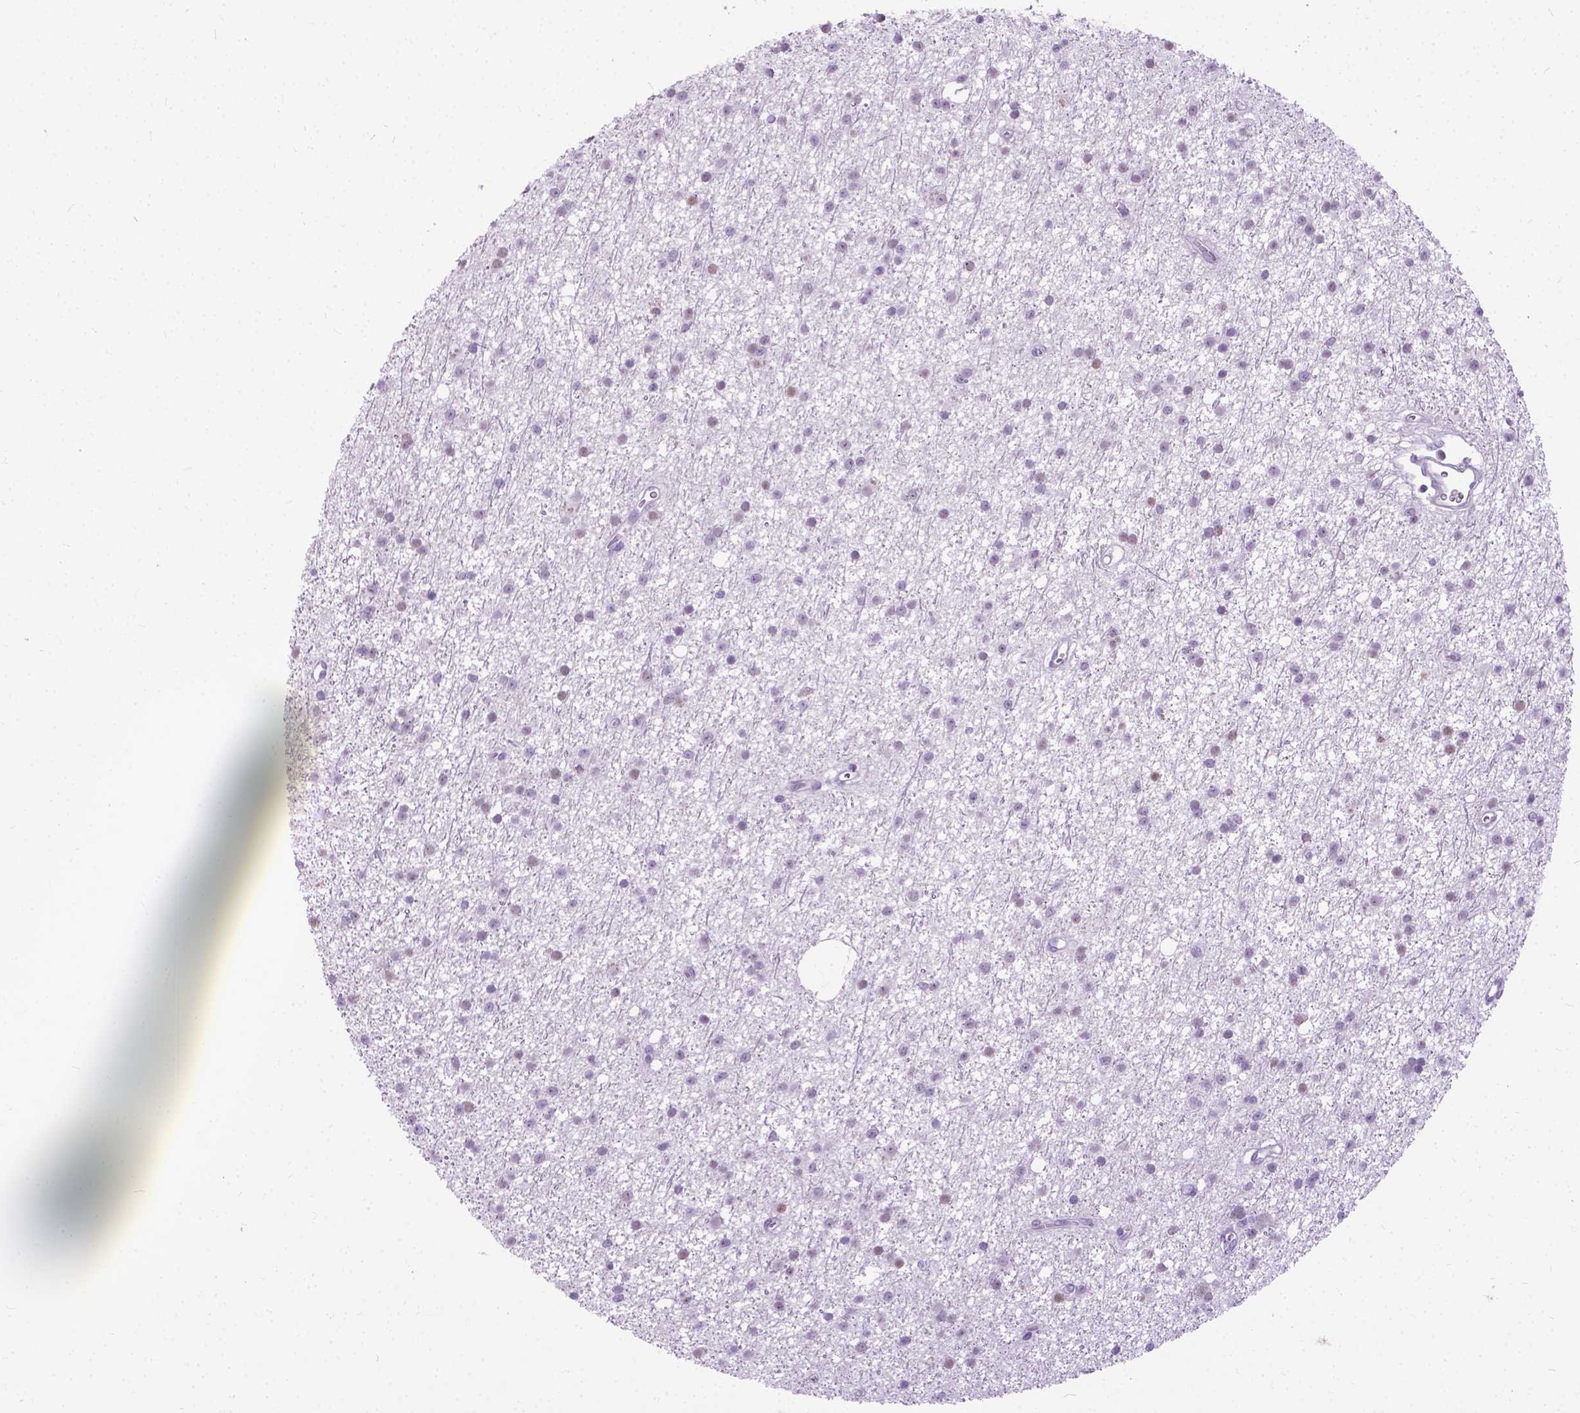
{"staining": {"intensity": "negative", "quantity": "none", "location": "none"}, "tissue": "glioma", "cell_type": "Tumor cells", "image_type": "cancer", "snomed": [{"axis": "morphology", "description": "Glioma, malignant, Low grade"}, {"axis": "topography", "description": "Brain"}], "caption": "An image of human glioma is negative for staining in tumor cells. The staining was performed using DAB (3,3'-diaminobenzidine) to visualize the protein expression in brown, while the nuclei were stained in blue with hematoxylin (Magnification: 20x).", "gene": "APCDD1L", "patient": {"sex": "male", "age": 27}}